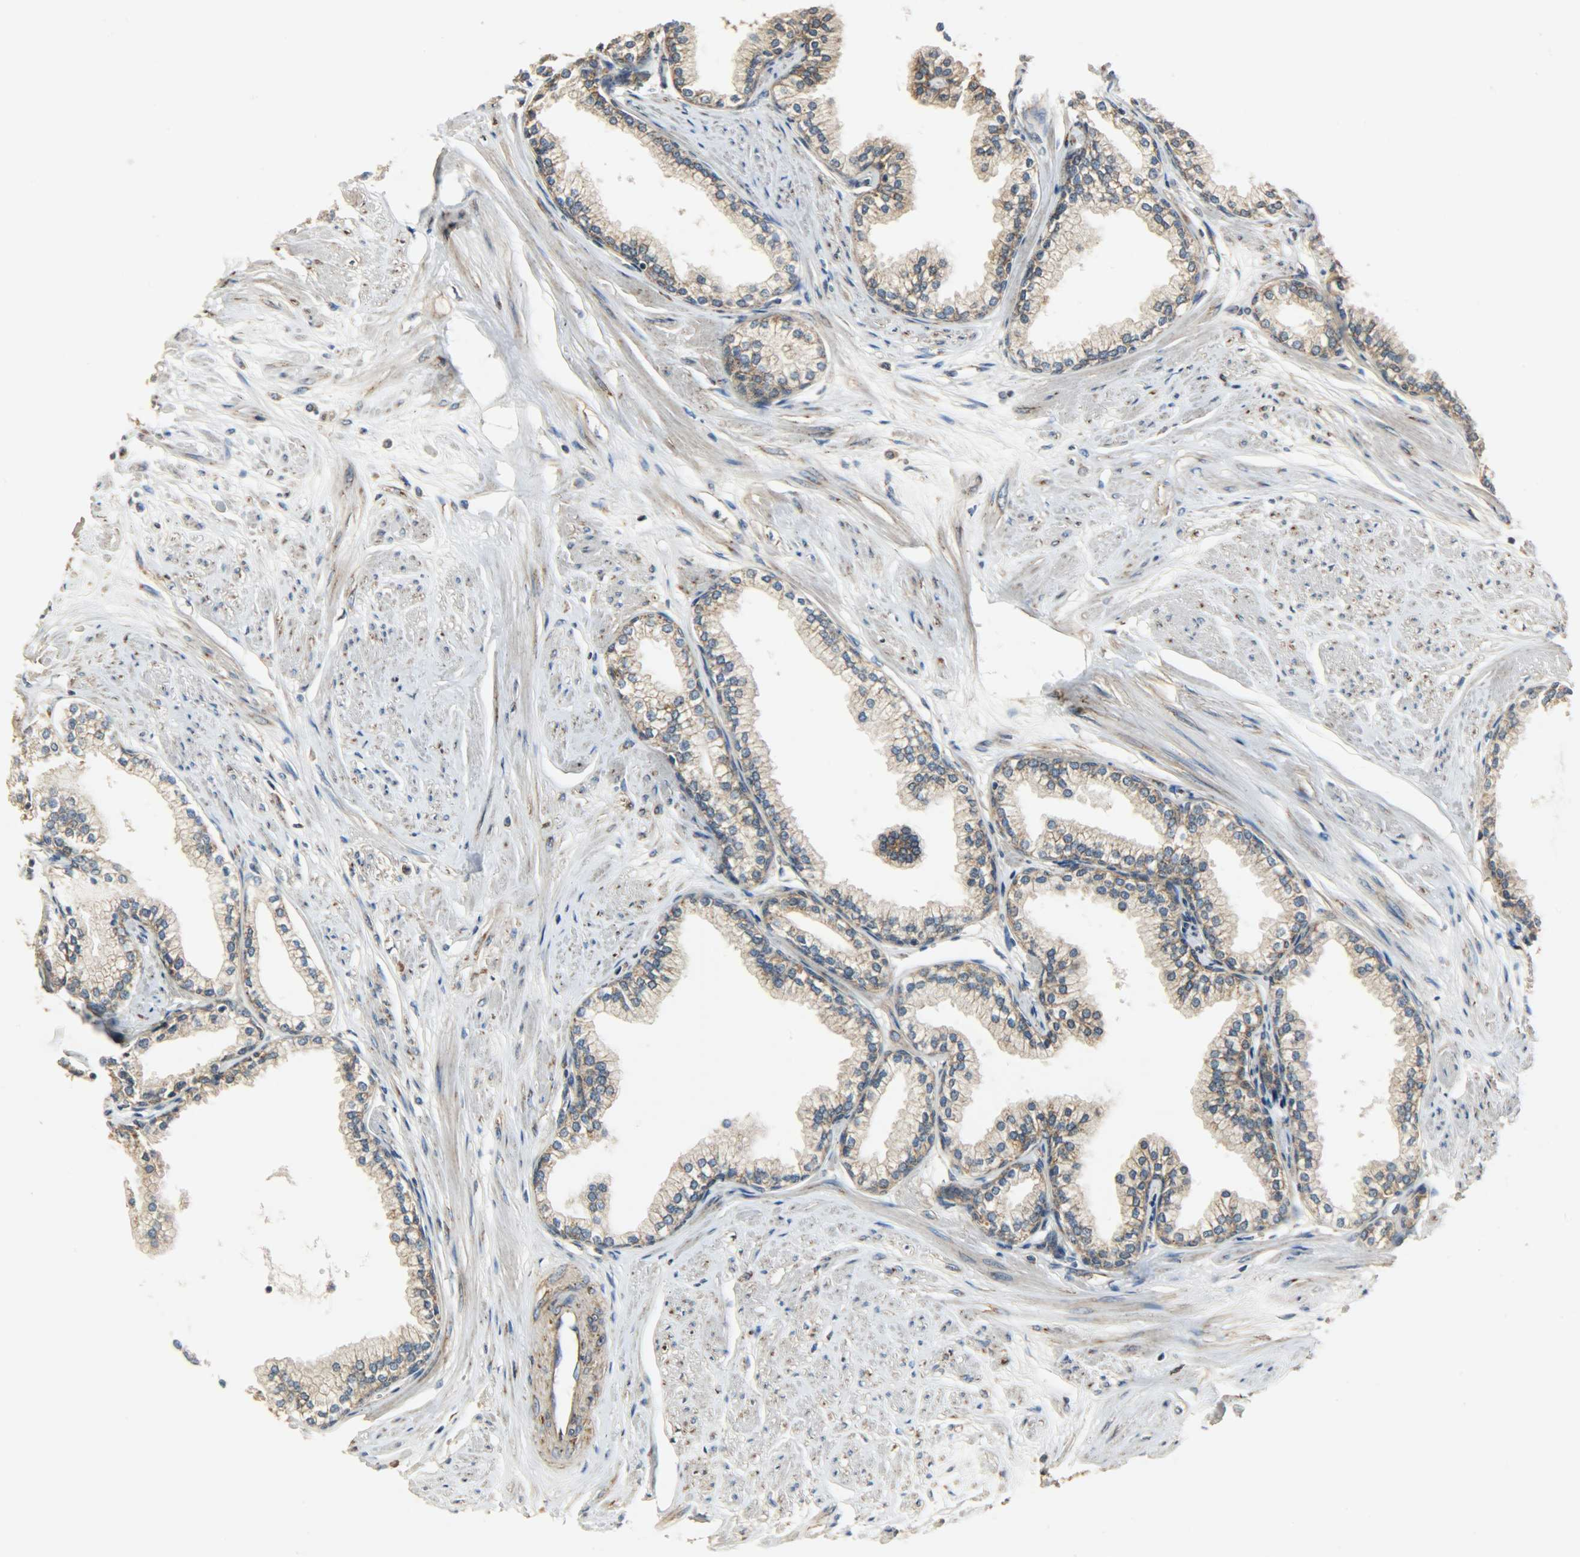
{"staining": {"intensity": "moderate", "quantity": ">75%", "location": "cytoplasmic/membranous"}, "tissue": "prostate", "cell_type": "Glandular cells", "image_type": "normal", "snomed": [{"axis": "morphology", "description": "Normal tissue, NOS"}, {"axis": "topography", "description": "Prostate"}], "caption": "Immunohistochemistry (IHC) staining of normal prostate, which displays medium levels of moderate cytoplasmic/membranous positivity in about >75% of glandular cells indicating moderate cytoplasmic/membranous protein staining. The staining was performed using DAB (3,3'-diaminobenzidine) (brown) for protein detection and nuclei were counterstained in hematoxylin (blue).", "gene": "C1orf198", "patient": {"sex": "male", "age": 64}}